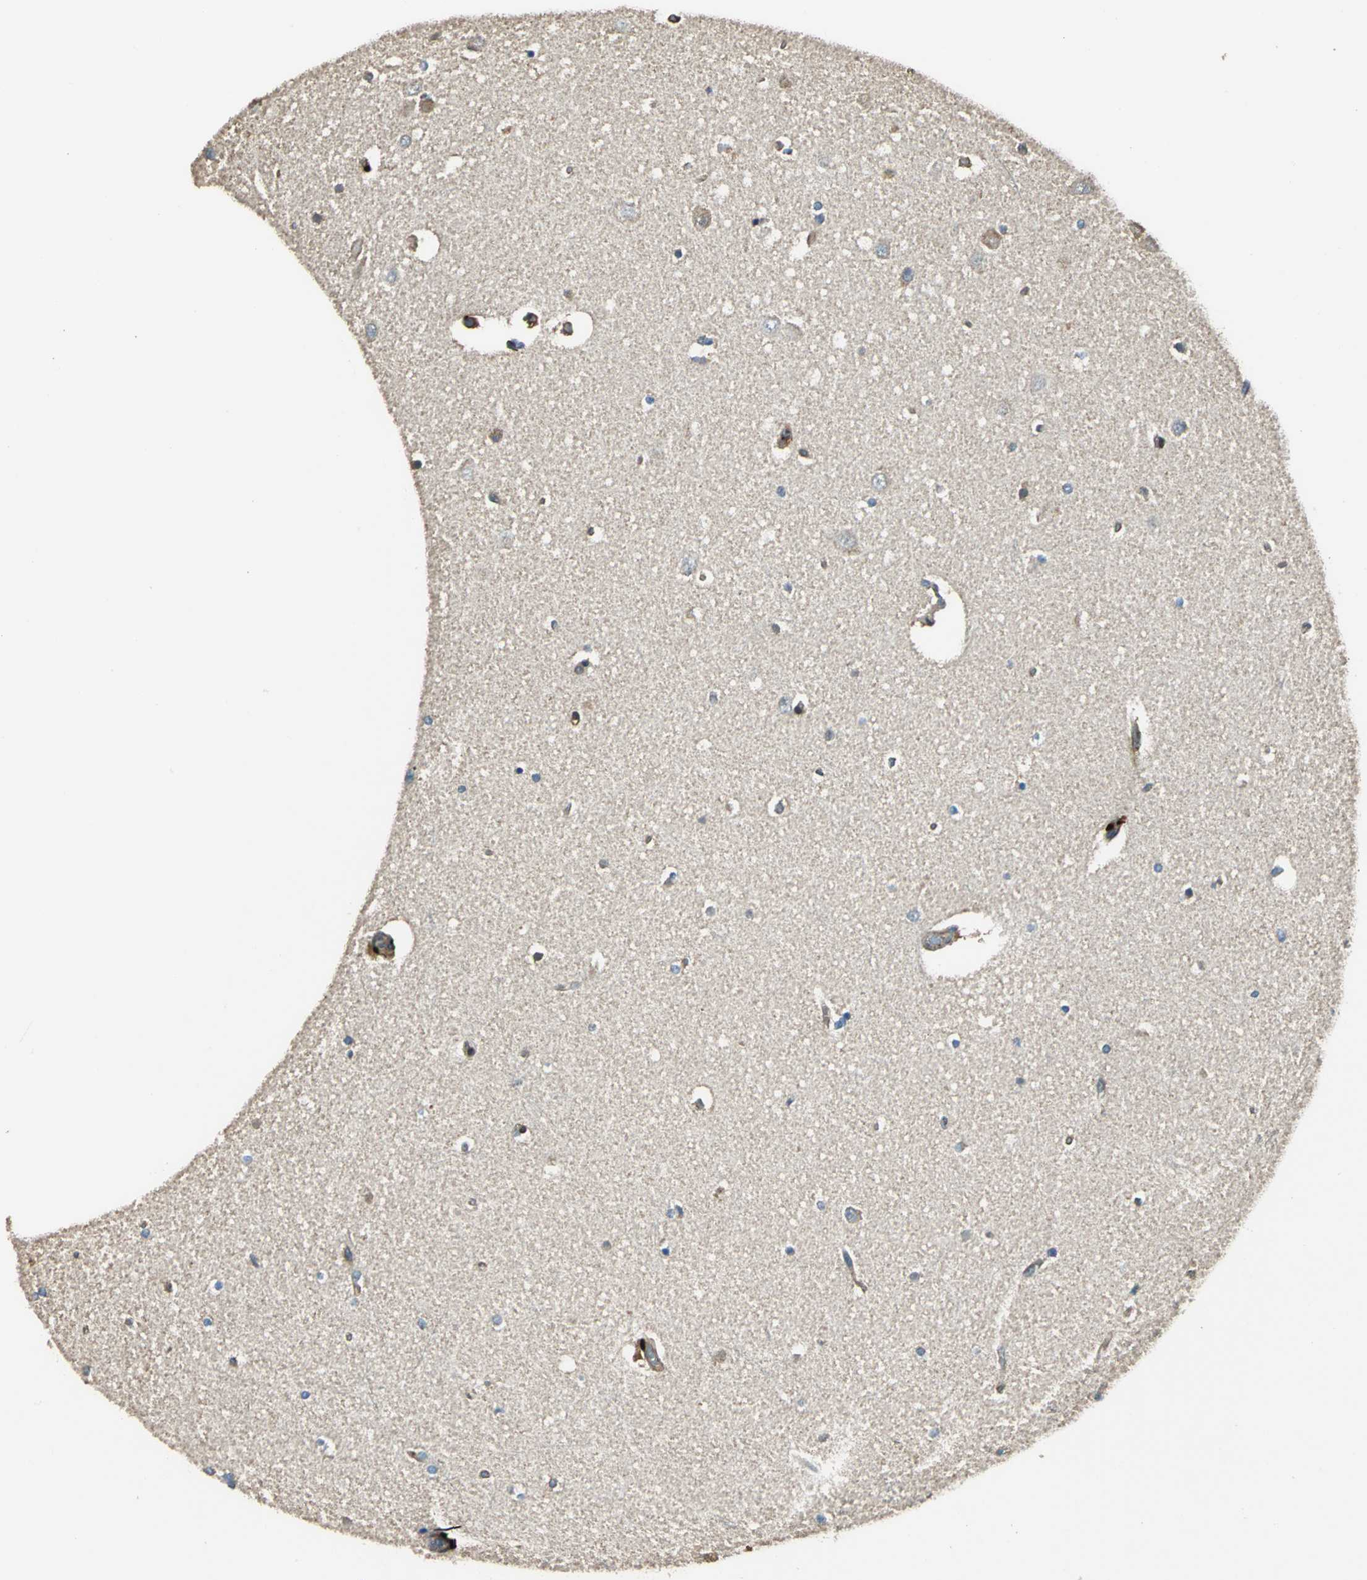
{"staining": {"intensity": "moderate", "quantity": "<25%", "location": "cytoplasmic/membranous"}, "tissue": "hippocampus", "cell_type": "Glial cells", "image_type": "normal", "snomed": [{"axis": "morphology", "description": "Normal tissue, NOS"}, {"axis": "topography", "description": "Hippocampus"}], "caption": "Glial cells reveal low levels of moderate cytoplasmic/membranous expression in about <25% of cells in normal hippocampus. (Brightfield microscopy of DAB IHC at high magnification).", "gene": "PARVA", "patient": {"sex": "female", "age": 54}}